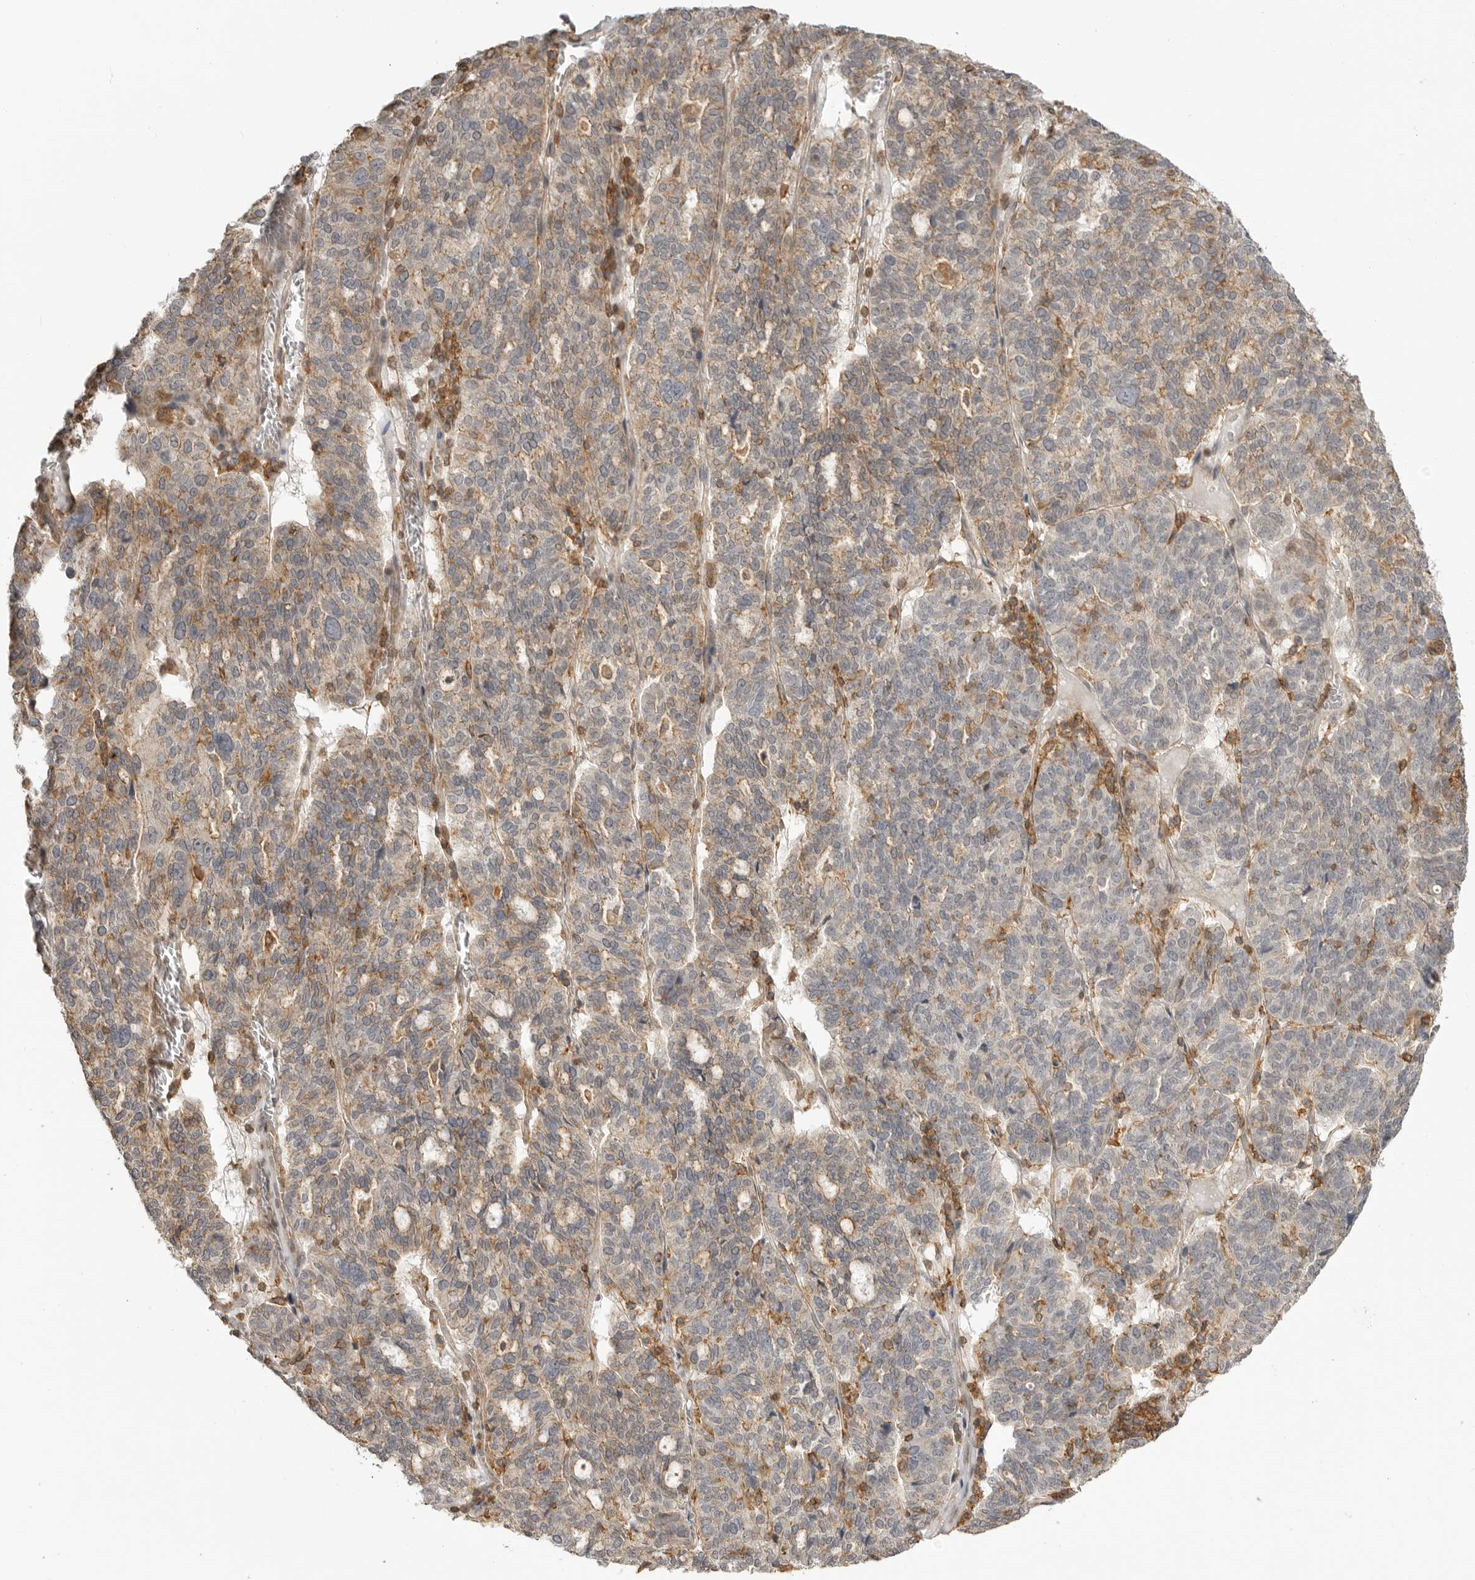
{"staining": {"intensity": "weak", "quantity": ">75%", "location": "cytoplasmic/membranous"}, "tissue": "ovarian cancer", "cell_type": "Tumor cells", "image_type": "cancer", "snomed": [{"axis": "morphology", "description": "Cystadenocarcinoma, serous, NOS"}, {"axis": "topography", "description": "Ovary"}], "caption": "The immunohistochemical stain labels weak cytoplasmic/membranous positivity in tumor cells of serous cystadenocarcinoma (ovarian) tissue.", "gene": "GPC2", "patient": {"sex": "female", "age": 59}}